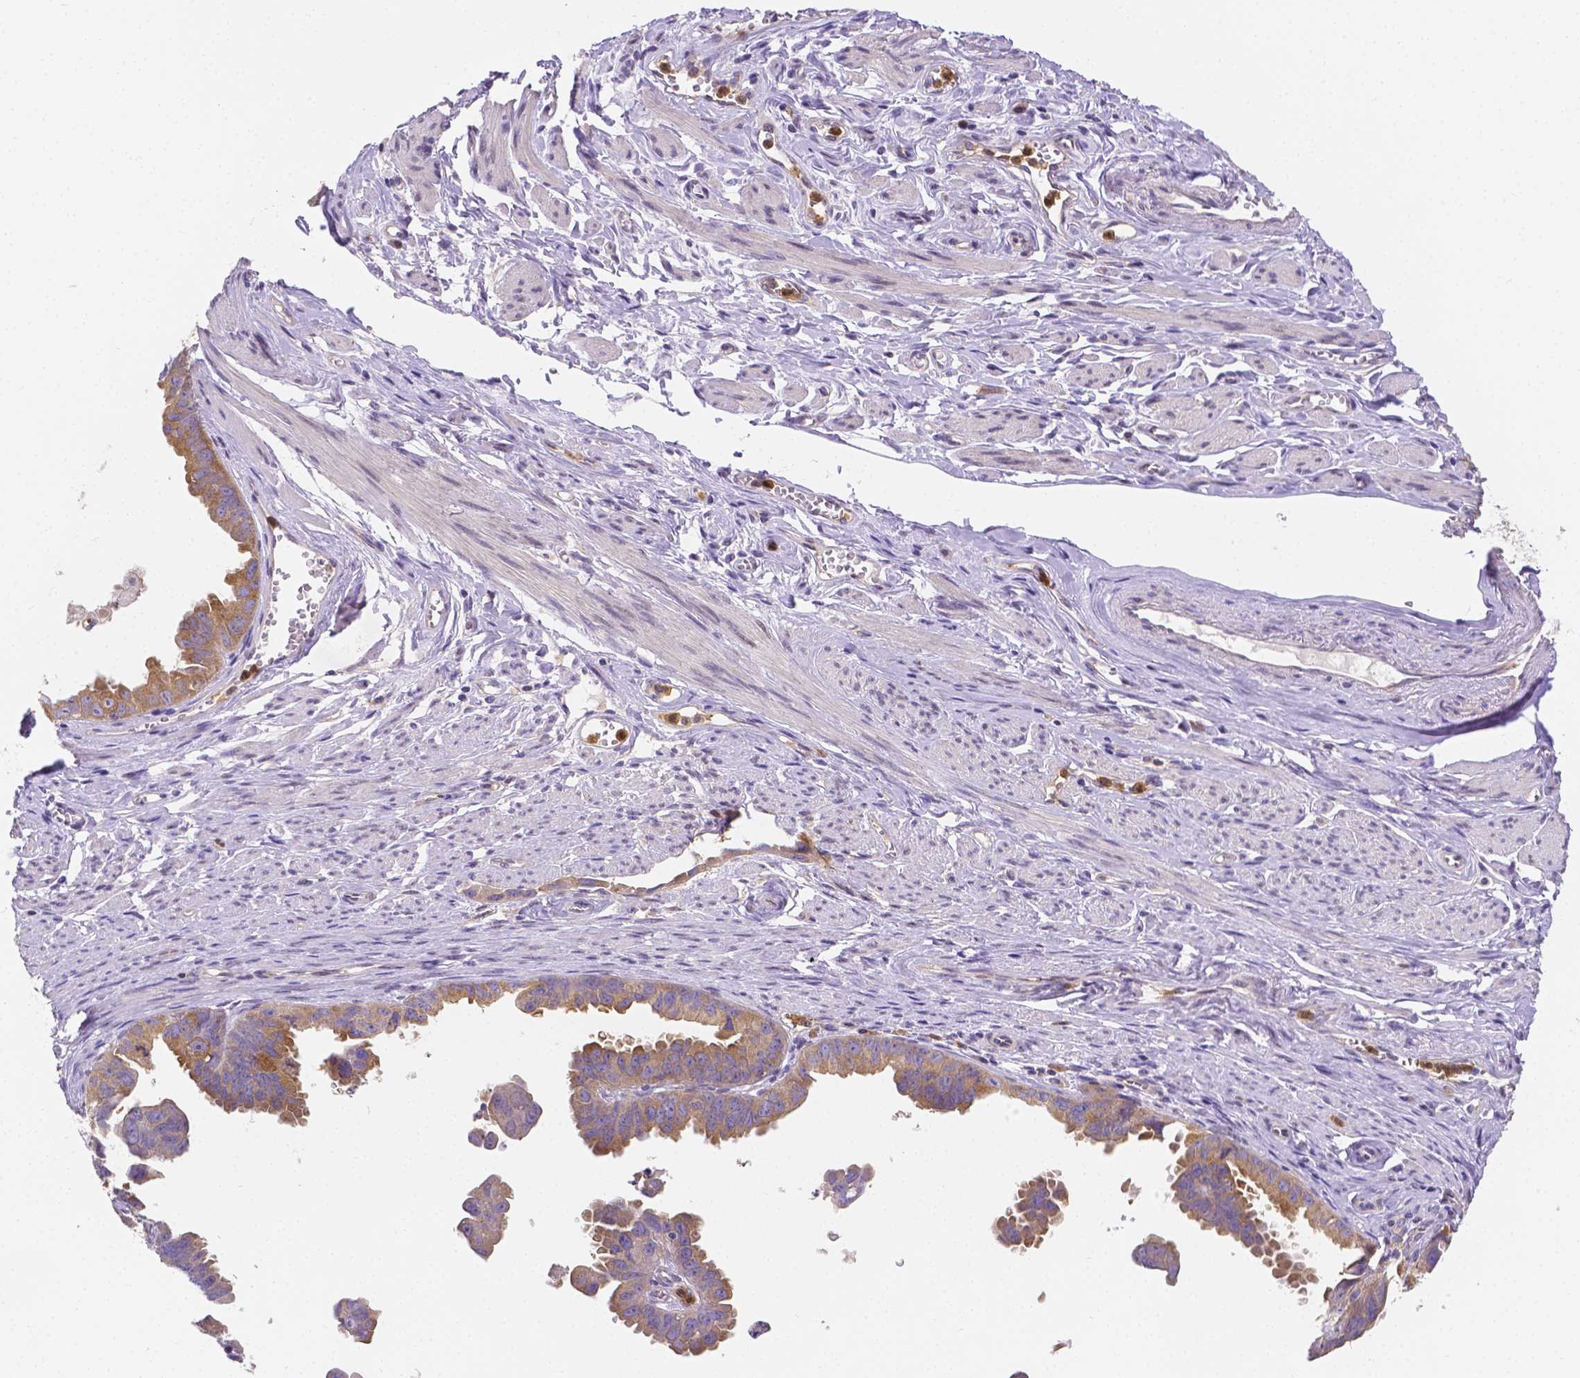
{"staining": {"intensity": "weak", "quantity": ">75%", "location": "cytoplasmic/membranous"}, "tissue": "ovarian cancer", "cell_type": "Tumor cells", "image_type": "cancer", "snomed": [{"axis": "morphology", "description": "Carcinoma, endometroid"}, {"axis": "topography", "description": "Ovary"}], "caption": "Weak cytoplasmic/membranous staining is seen in approximately >75% of tumor cells in ovarian cancer. The protein of interest is shown in brown color, while the nuclei are stained blue.", "gene": "ZNRD2", "patient": {"sex": "female", "age": 85}}